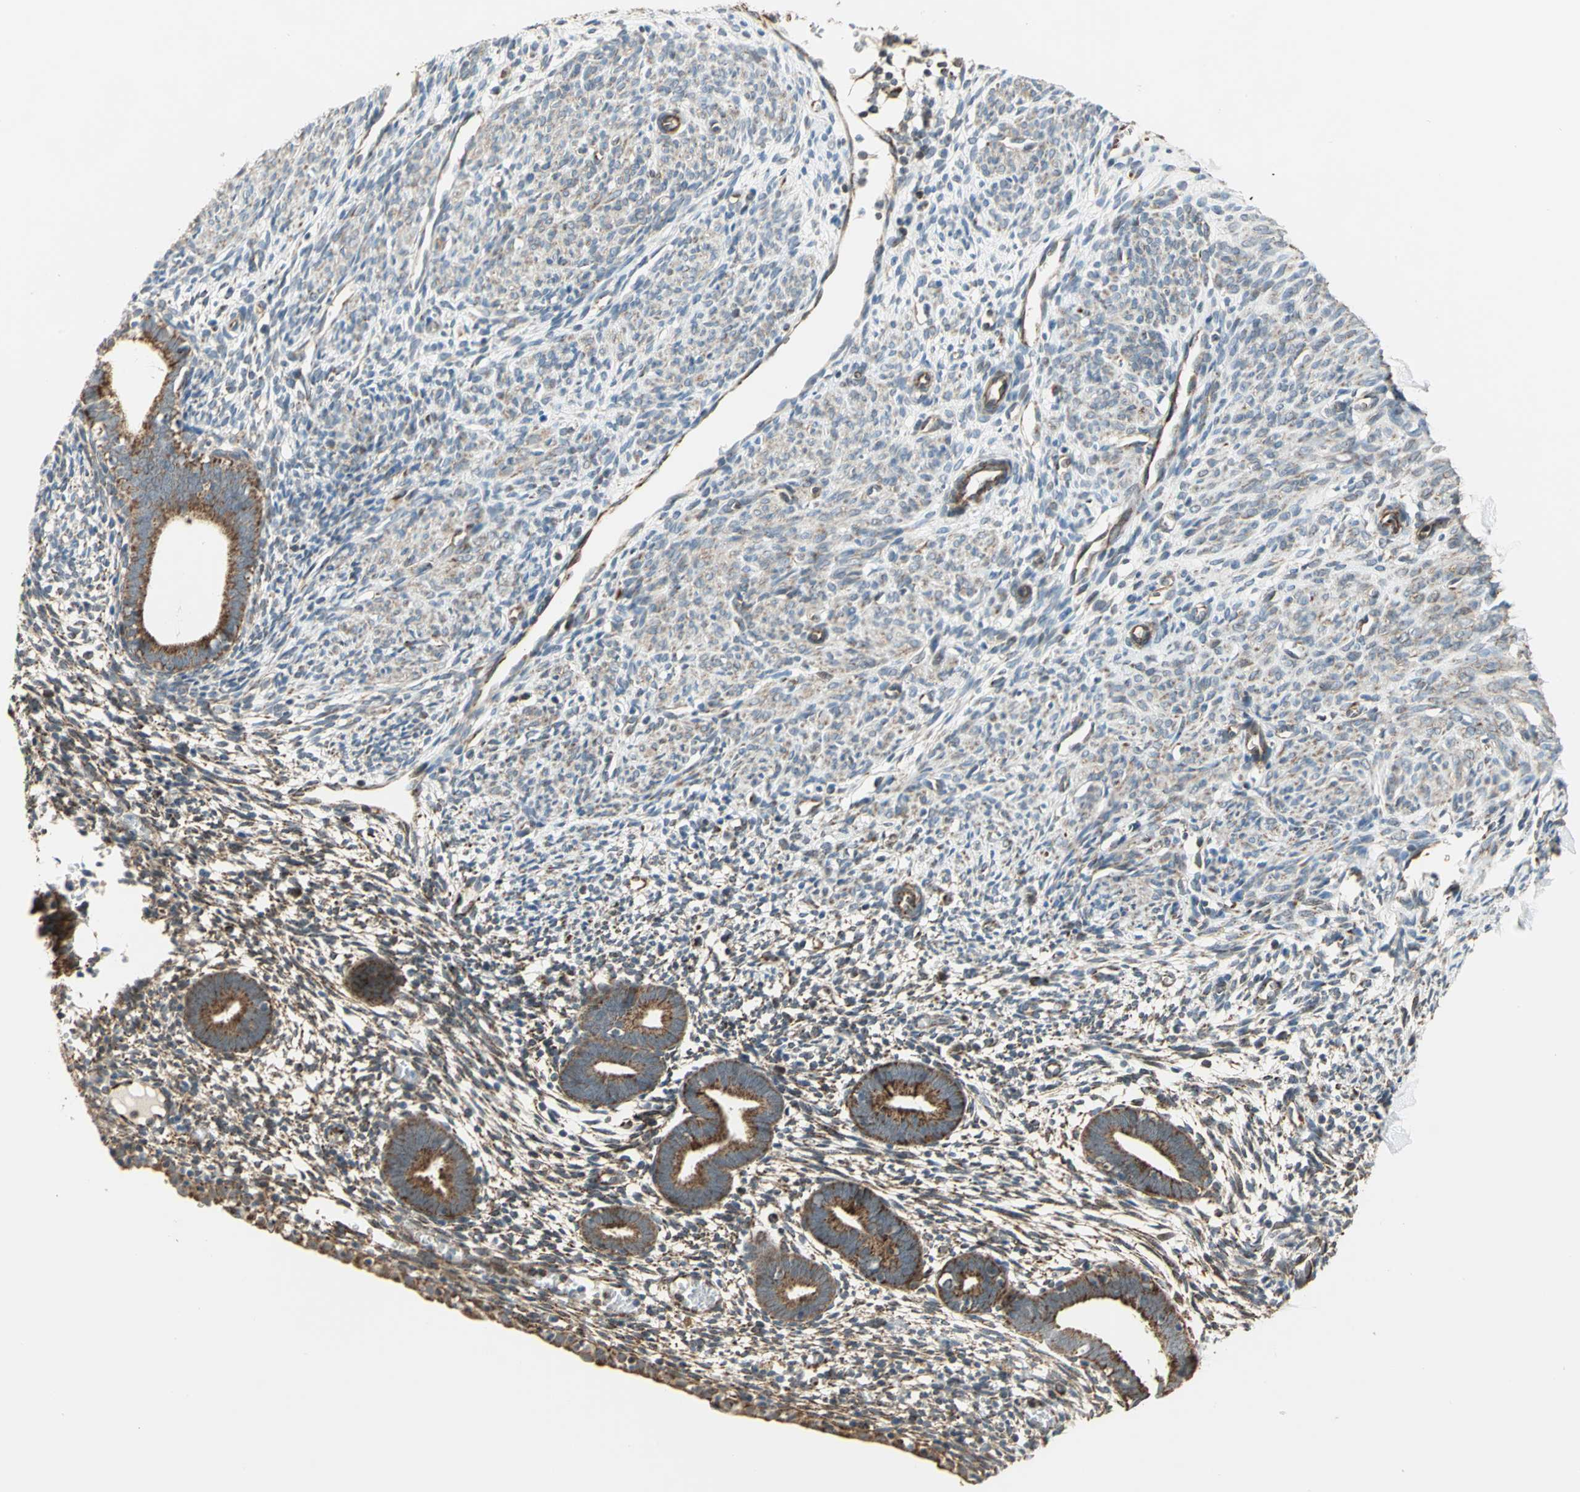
{"staining": {"intensity": "moderate", "quantity": ">75%", "location": "cytoplasmic/membranous"}, "tissue": "endometrium", "cell_type": "Cells in endometrial stroma", "image_type": "normal", "snomed": [{"axis": "morphology", "description": "Normal tissue, NOS"}, {"axis": "morphology", "description": "Atrophy, NOS"}, {"axis": "topography", "description": "Uterus"}, {"axis": "topography", "description": "Endometrium"}], "caption": "Brown immunohistochemical staining in benign endometrium demonstrates moderate cytoplasmic/membranous staining in about >75% of cells in endometrial stroma. Using DAB (3,3'-diaminobenzidine) (brown) and hematoxylin (blue) stains, captured at high magnification using brightfield microscopy.", "gene": "MRPS22", "patient": {"sex": "female", "age": 68}}